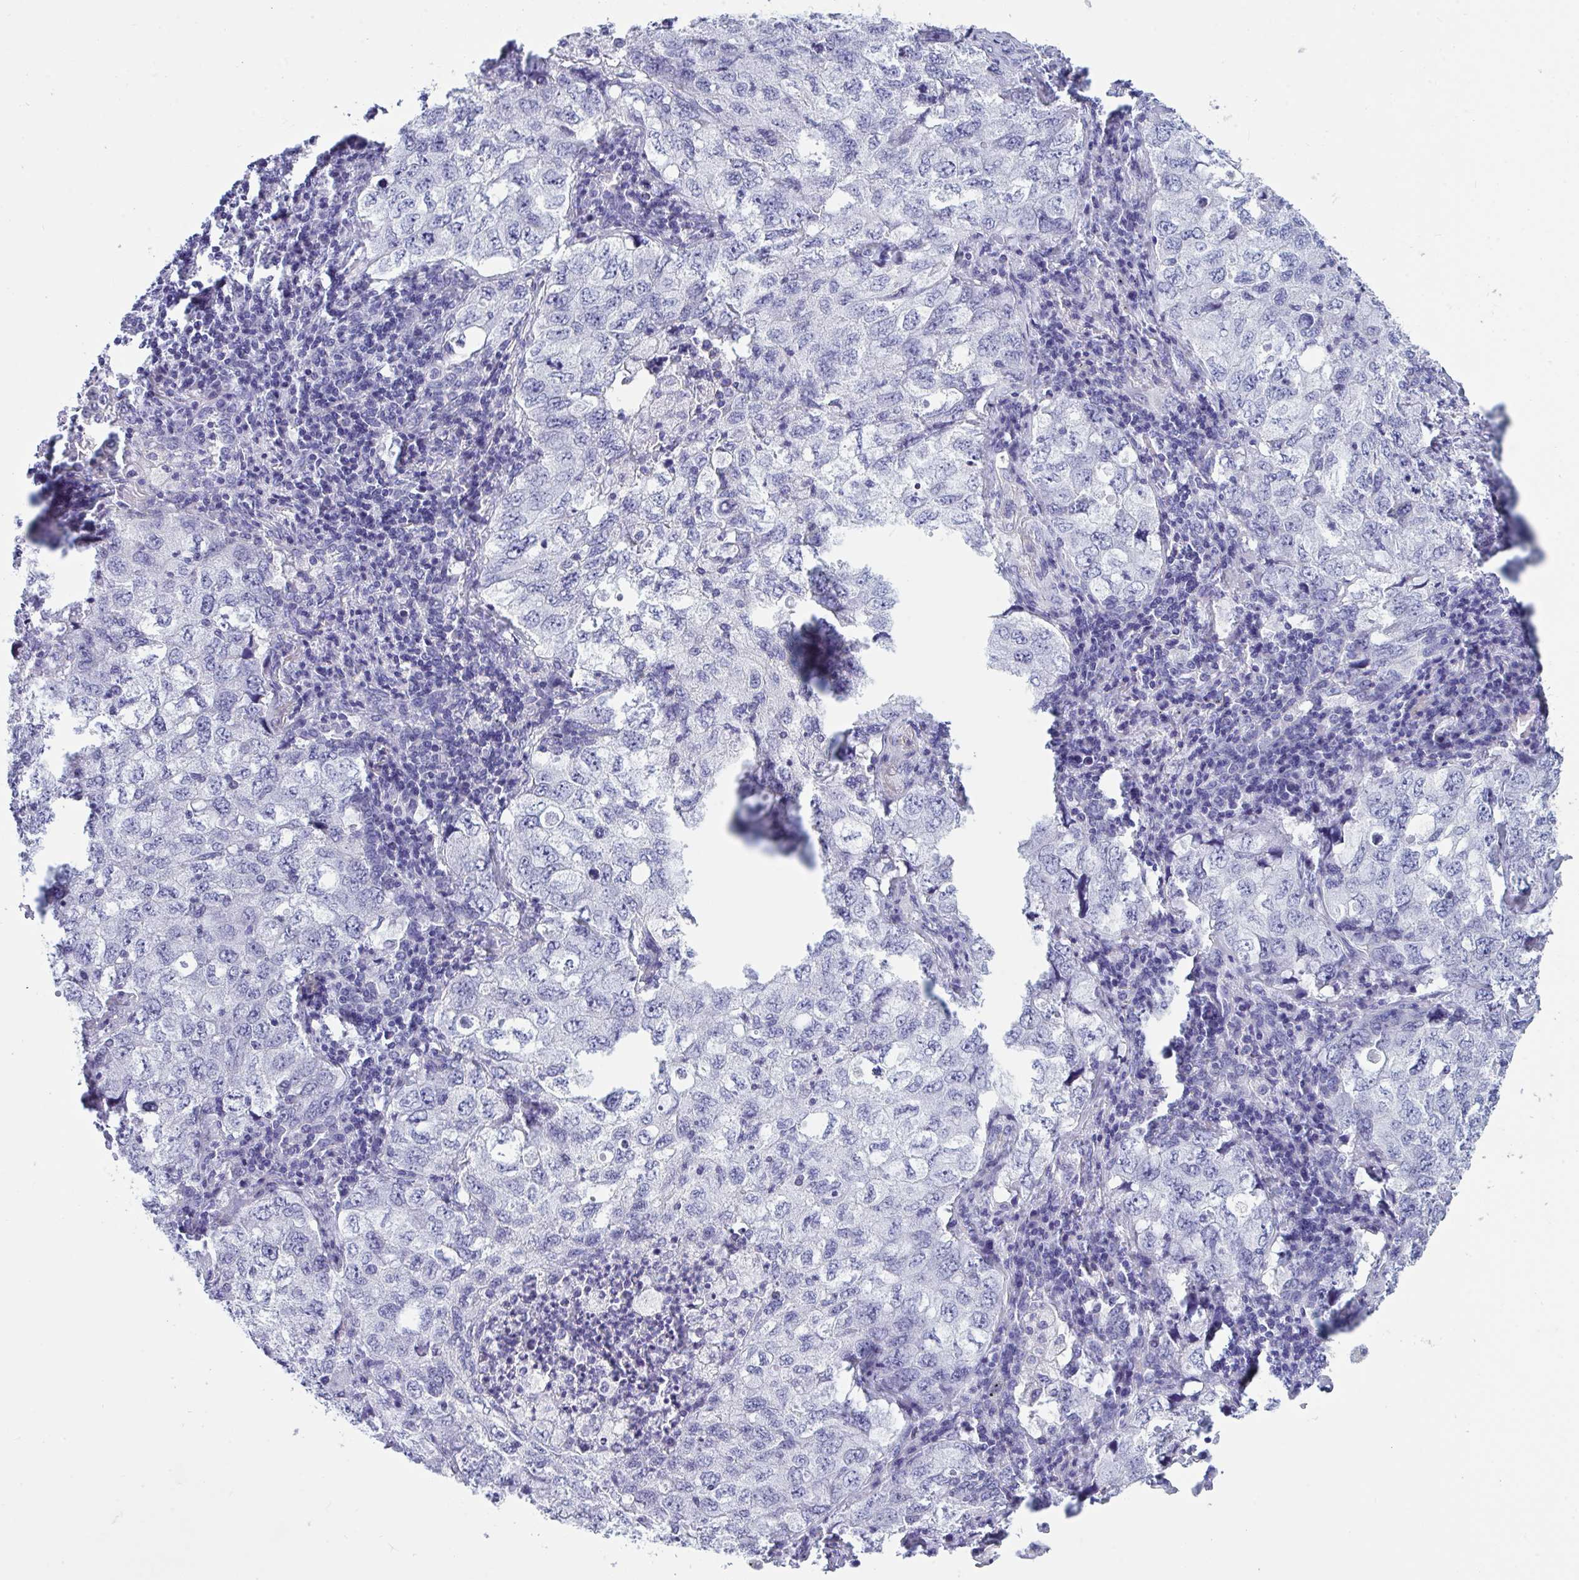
{"staining": {"intensity": "negative", "quantity": "none", "location": "none"}, "tissue": "lung cancer", "cell_type": "Tumor cells", "image_type": "cancer", "snomed": [{"axis": "morphology", "description": "Adenocarcinoma, NOS"}, {"axis": "topography", "description": "Lung"}], "caption": "Immunohistochemistry (IHC) of lung cancer (adenocarcinoma) displays no positivity in tumor cells.", "gene": "PRDM9", "patient": {"sex": "female", "age": 57}}